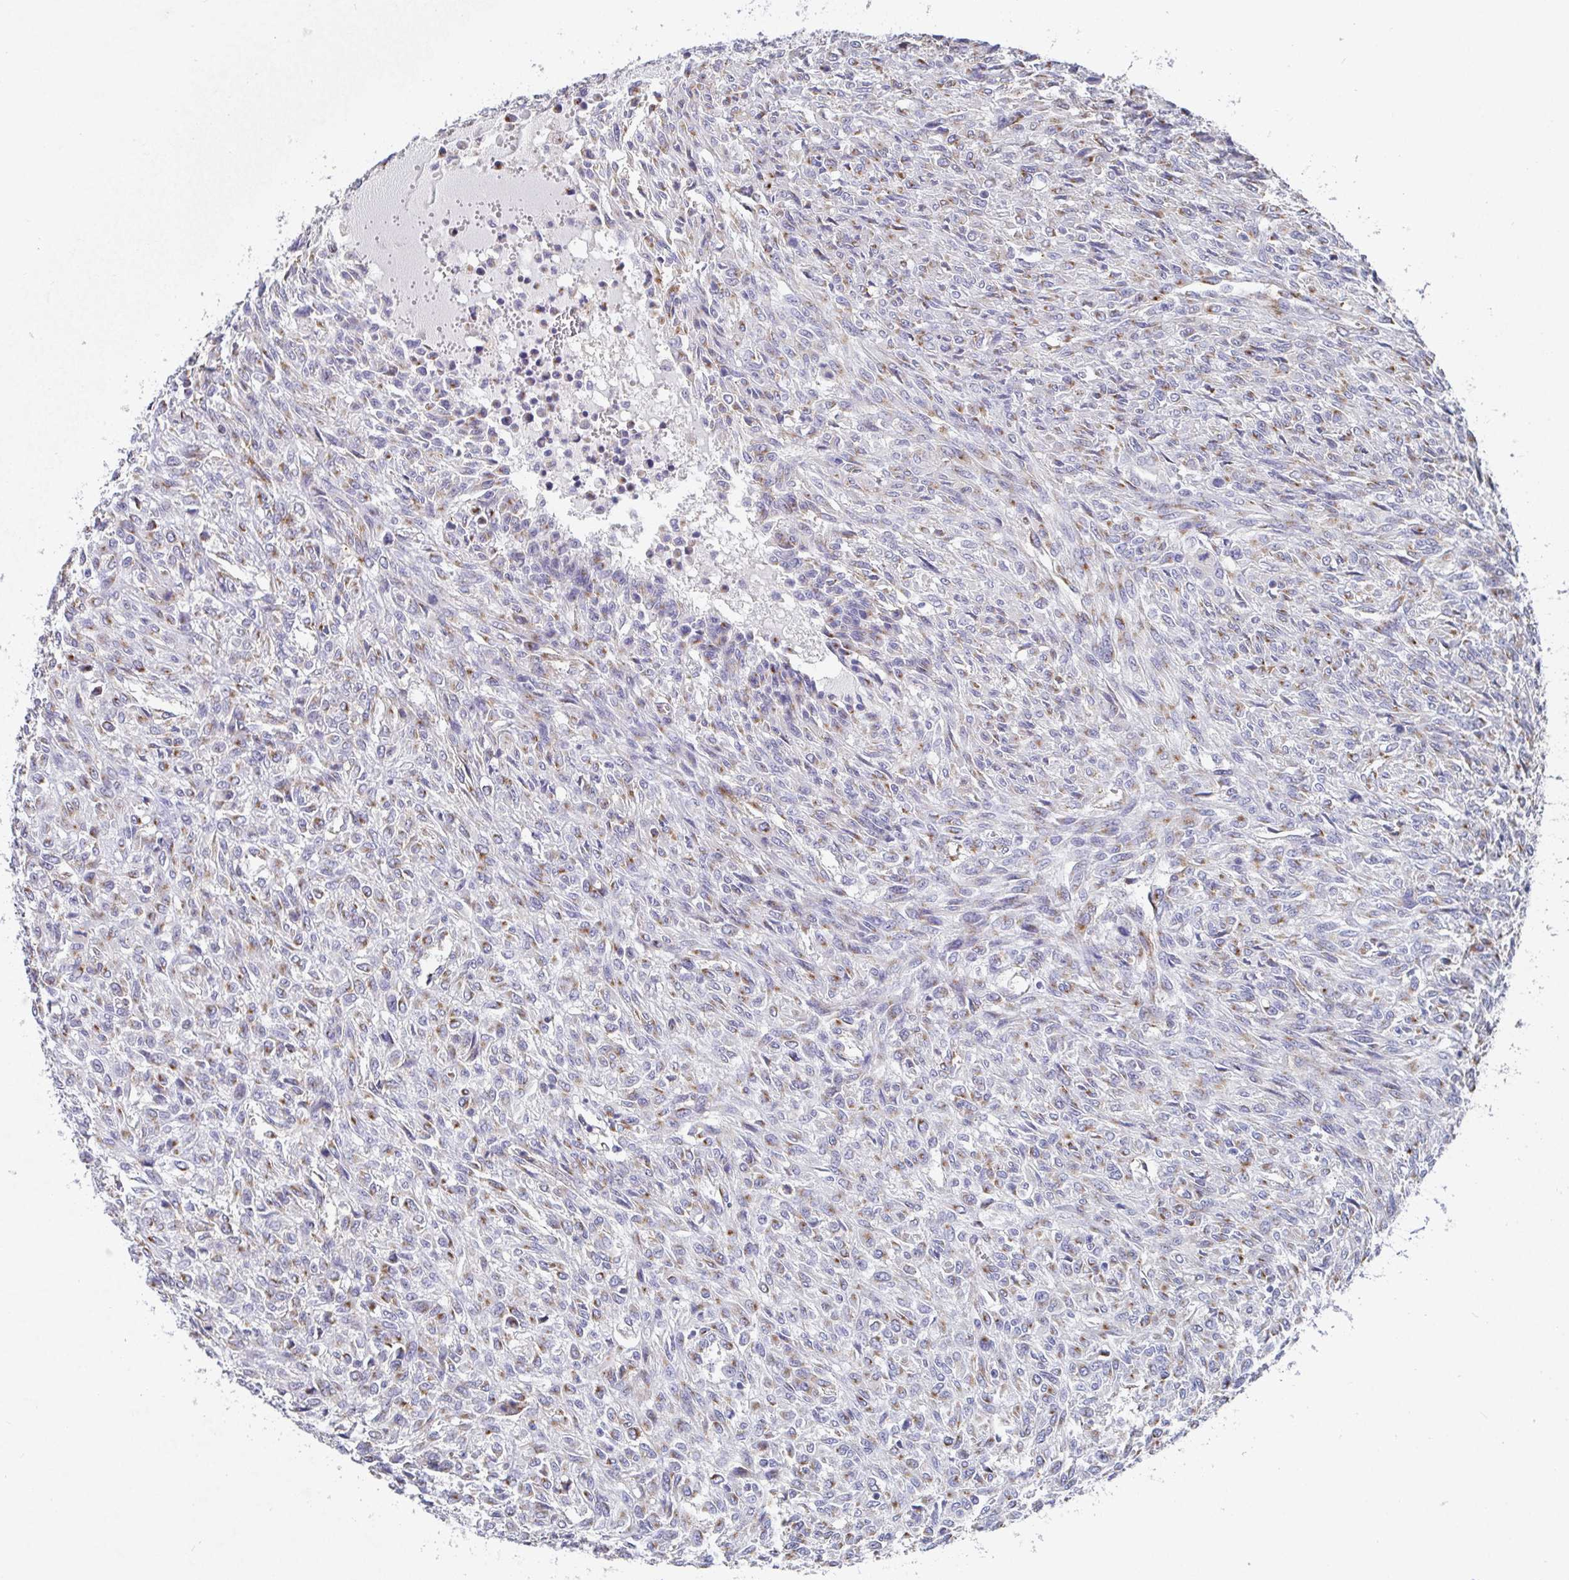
{"staining": {"intensity": "moderate", "quantity": "25%-75%", "location": "cytoplasmic/membranous"}, "tissue": "renal cancer", "cell_type": "Tumor cells", "image_type": "cancer", "snomed": [{"axis": "morphology", "description": "Adenocarcinoma, NOS"}, {"axis": "topography", "description": "Kidney"}], "caption": "A brown stain highlights moderate cytoplasmic/membranous expression of a protein in renal adenocarcinoma tumor cells. (Stains: DAB (3,3'-diaminobenzidine) in brown, nuclei in blue, Microscopy: brightfield microscopy at high magnification).", "gene": "TAS2R39", "patient": {"sex": "male", "age": 58}}